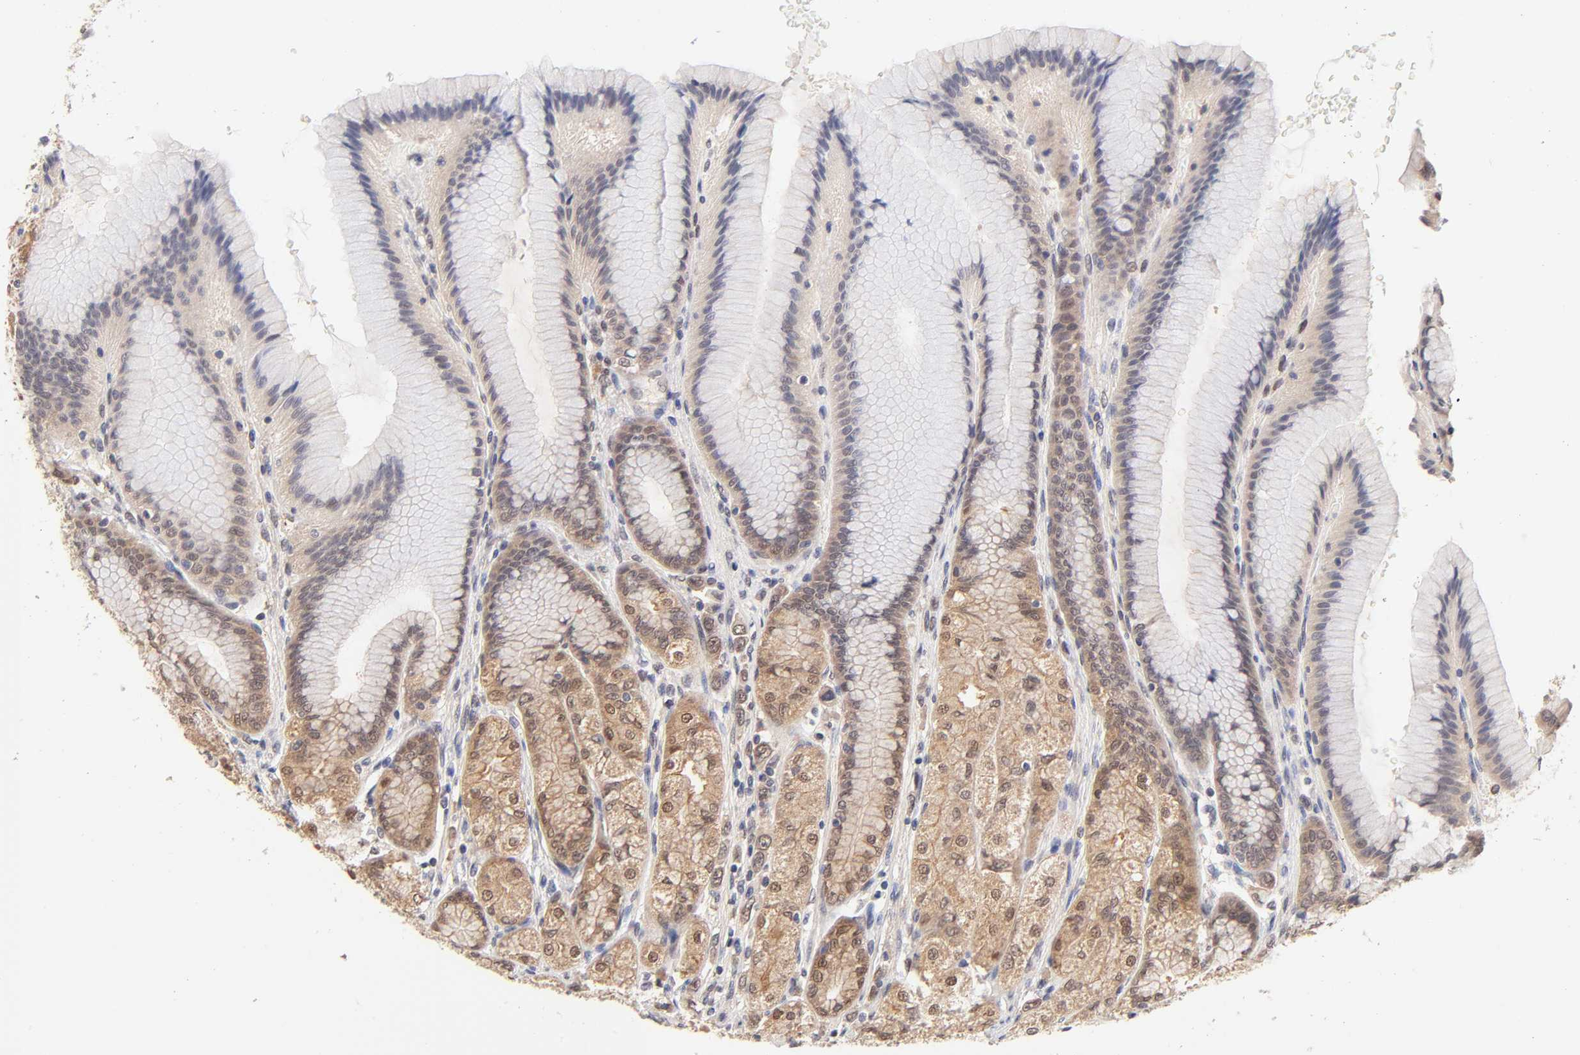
{"staining": {"intensity": "moderate", "quantity": "25%-75%", "location": "cytoplasmic/membranous,nuclear"}, "tissue": "stomach", "cell_type": "Glandular cells", "image_type": "normal", "snomed": [{"axis": "morphology", "description": "Normal tissue, NOS"}, {"axis": "morphology", "description": "Adenocarcinoma, NOS"}, {"axis": "topography", "description": "Stomach"}, {"axis": "topography", "description": "Stomach, lower"}], "caption": "This micrograph shows IHC staining of normal stomach, with medium moderate cytoplasmic/membranous,nuclear staining in approximately 25%-75% of glandular cells.", "gene": "TXNL1", "patient": {"sex": "female", "age": 65}}